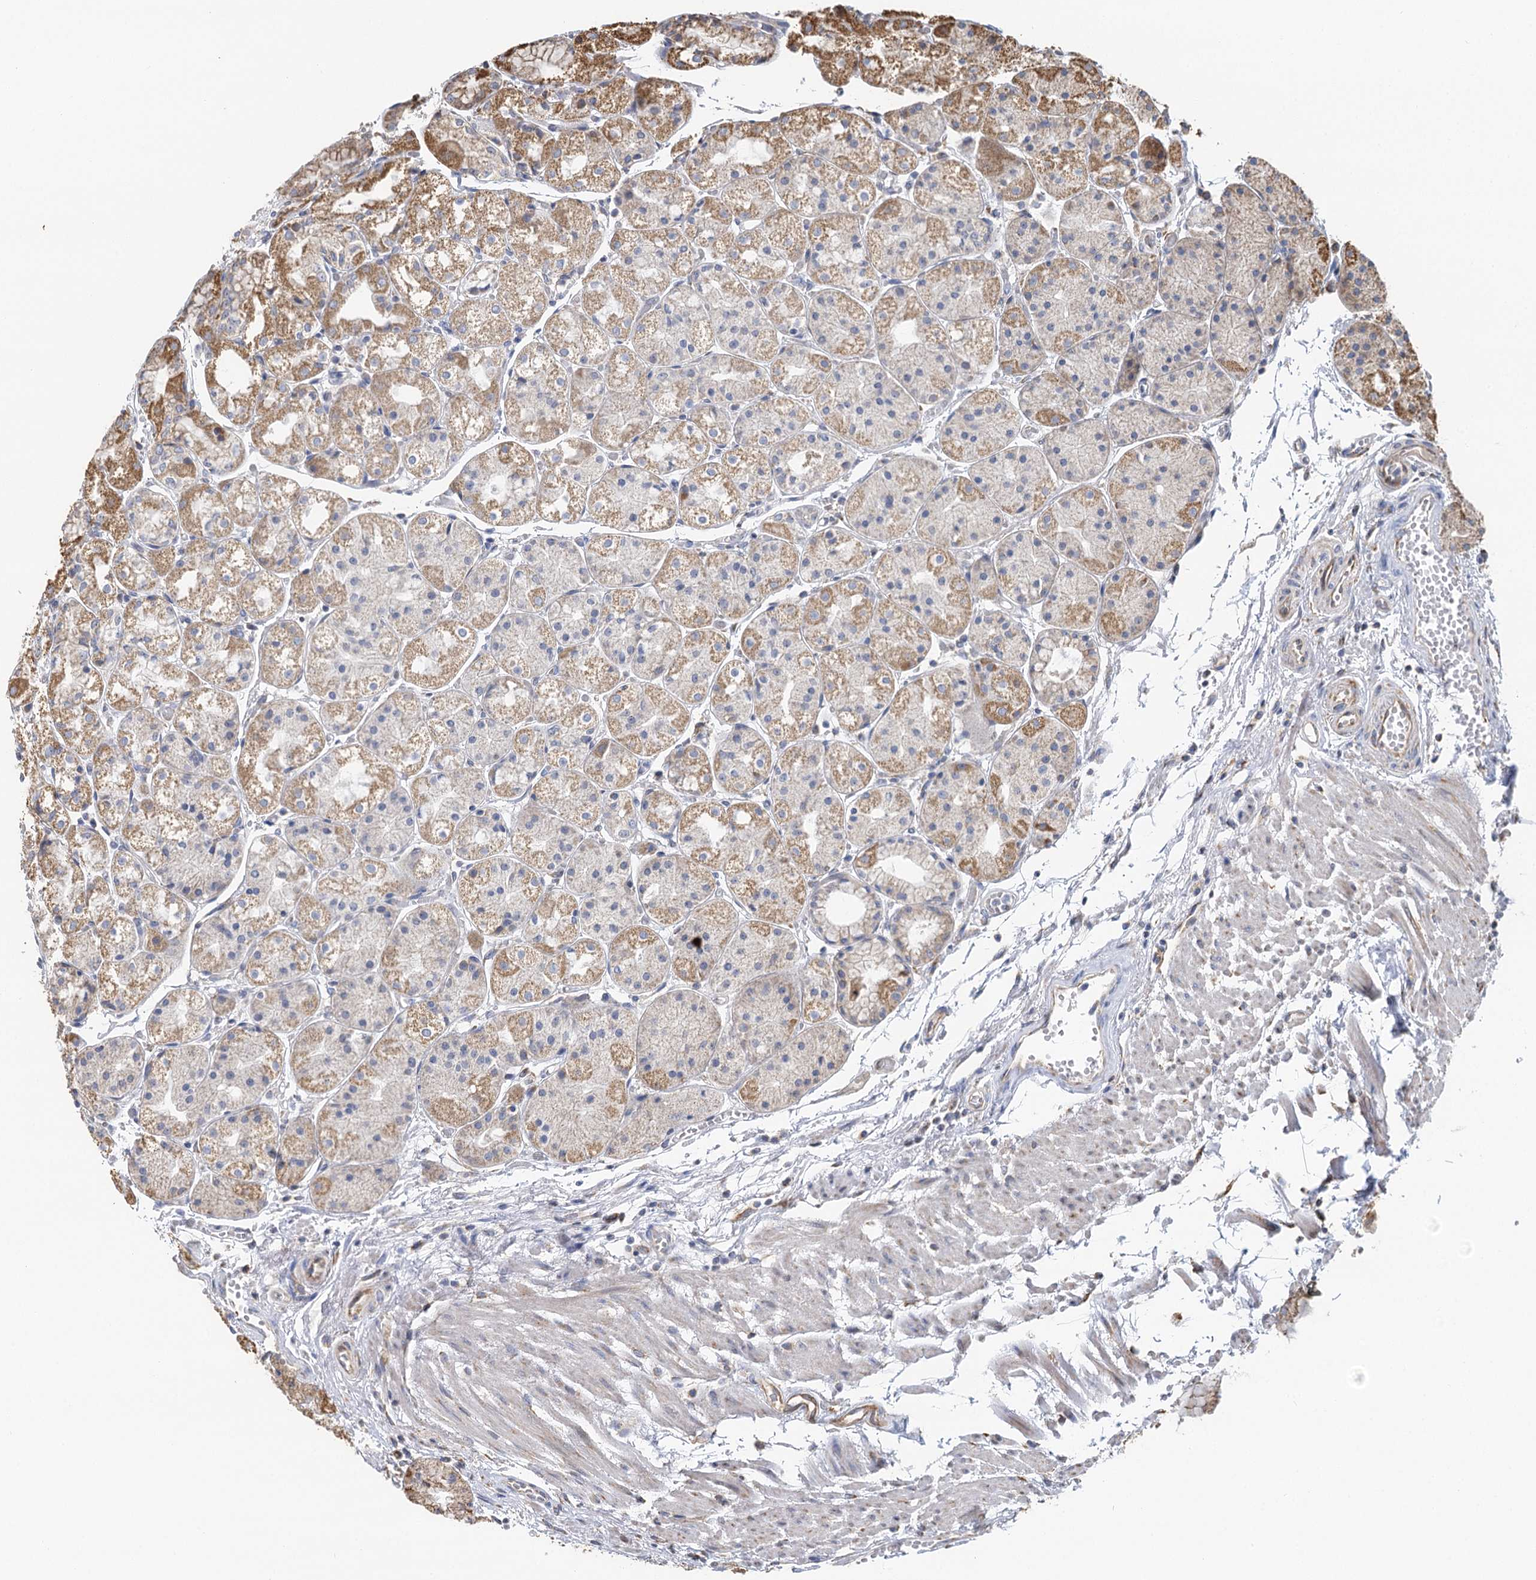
{"staining": {"intensity": "moderate", "quantity": "25%-75%", "location": "cytoplasmic/membranous"}, "tissue": "stomach", "cell_type": "Glandular cells", "image_type": "normal", "snomed": [{"axis": "morphology", "description": "Normal tissue, NOS"}, {"axis": "topography", "description": "Stomach, upper"}], "caption": "Immunohistochemical staining of unremarkable human stomach exhibits moderate cytoplasmic/membranous protein staining in about 25%-75% of glandular cells. (brown staining indicates protein expression, while blue staining denotes nuclei).", "gene": "IL11RA", "patient": {"sex": "male", "age": 72}}